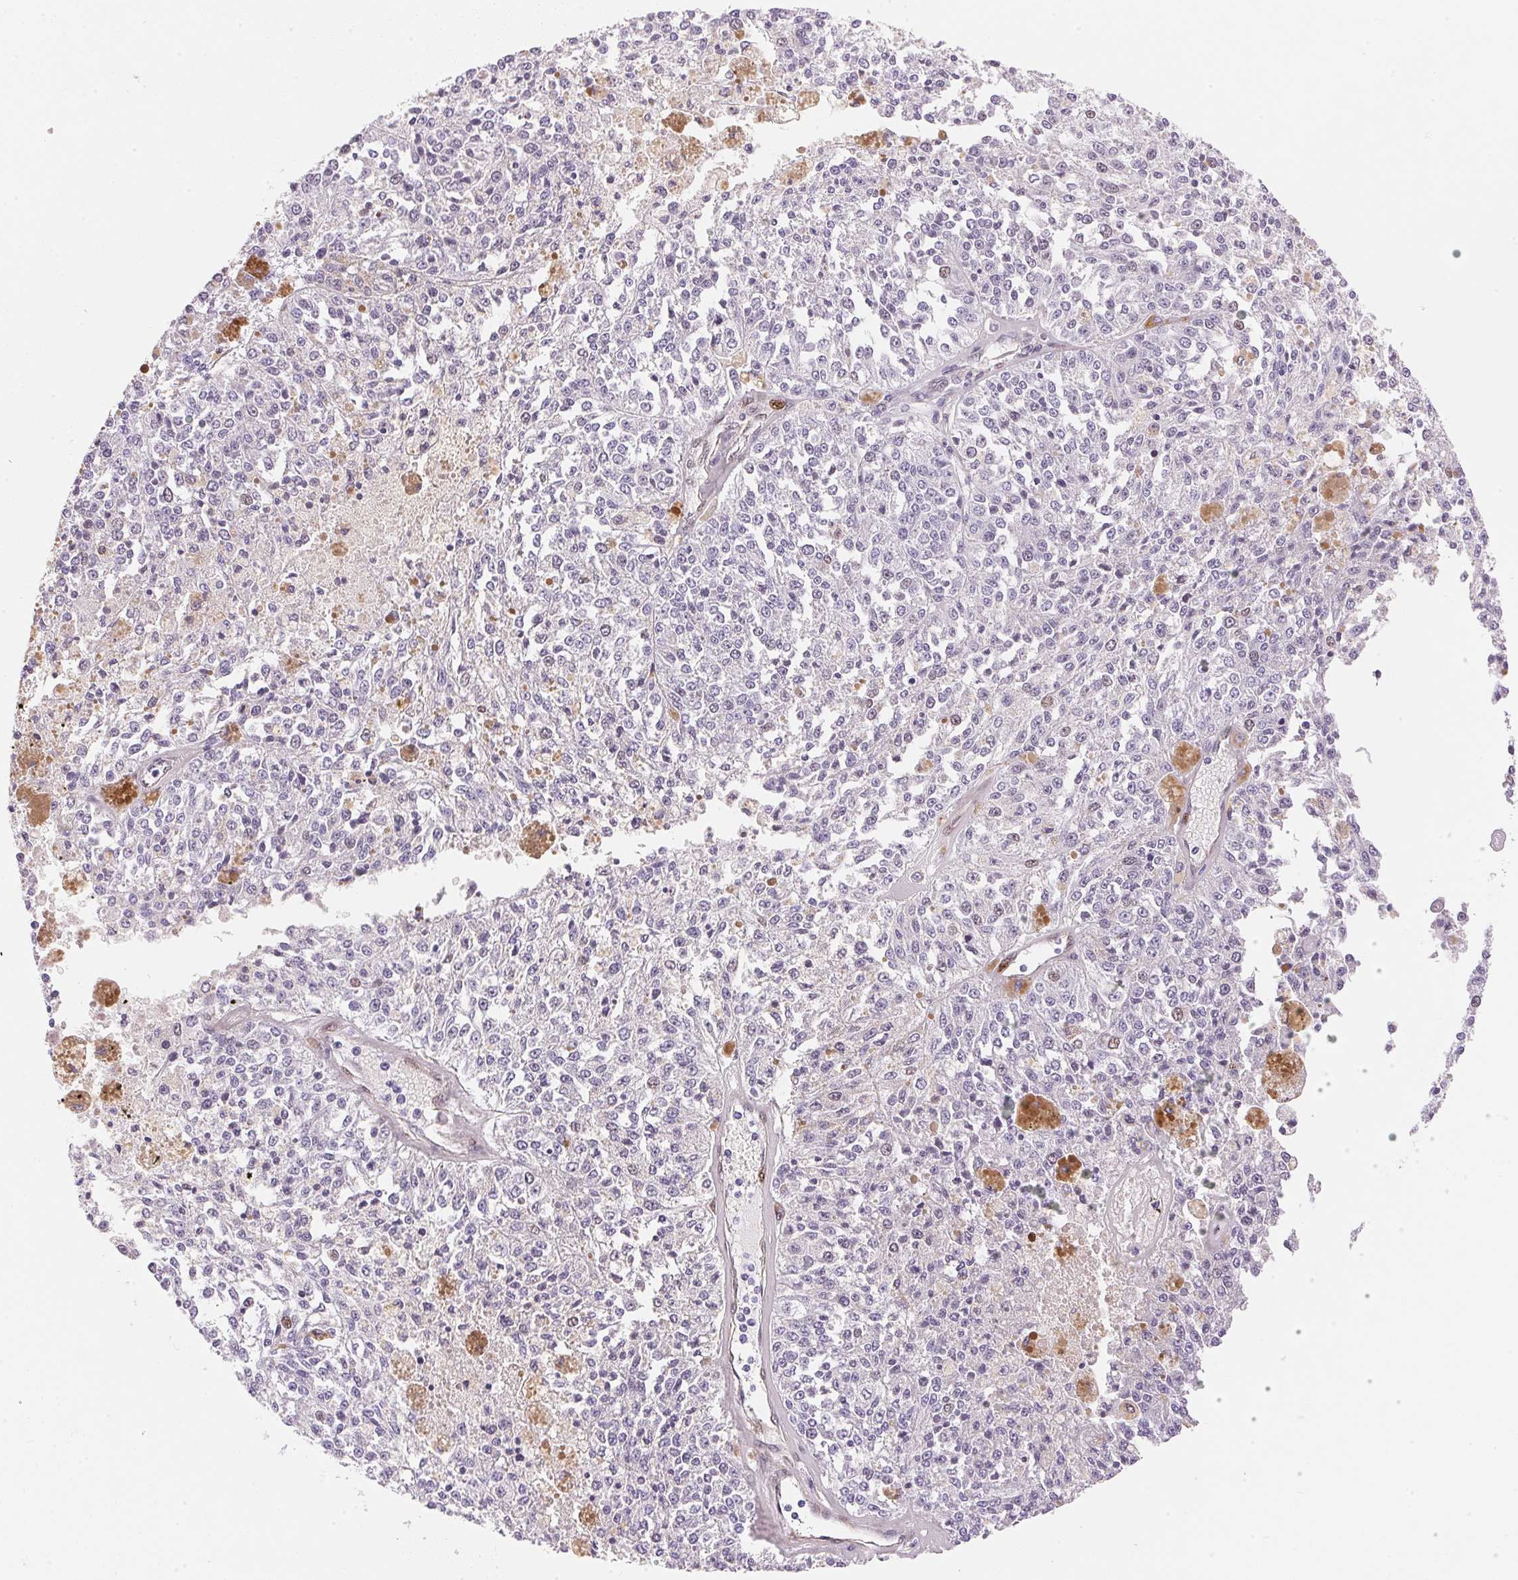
{"staining": {"intensity": "negative", "quantity": "none", "location": "none"}, "tissue": "melanoma", "cell_type": "Tumor cells", "image_type": "cancer", "snomed": [{"axis": "morphology", "description": "Malignant melanoma, Metastatic site"}, {"axis": "topography", "description": "Lymph node"}], "caption": "Photomicrograph shows no protein expression in tumor cells of malignant melanoma (metastatic site) tissue.", "gene": "SMTN", "patient": {"sex": "female", "age": 64}}